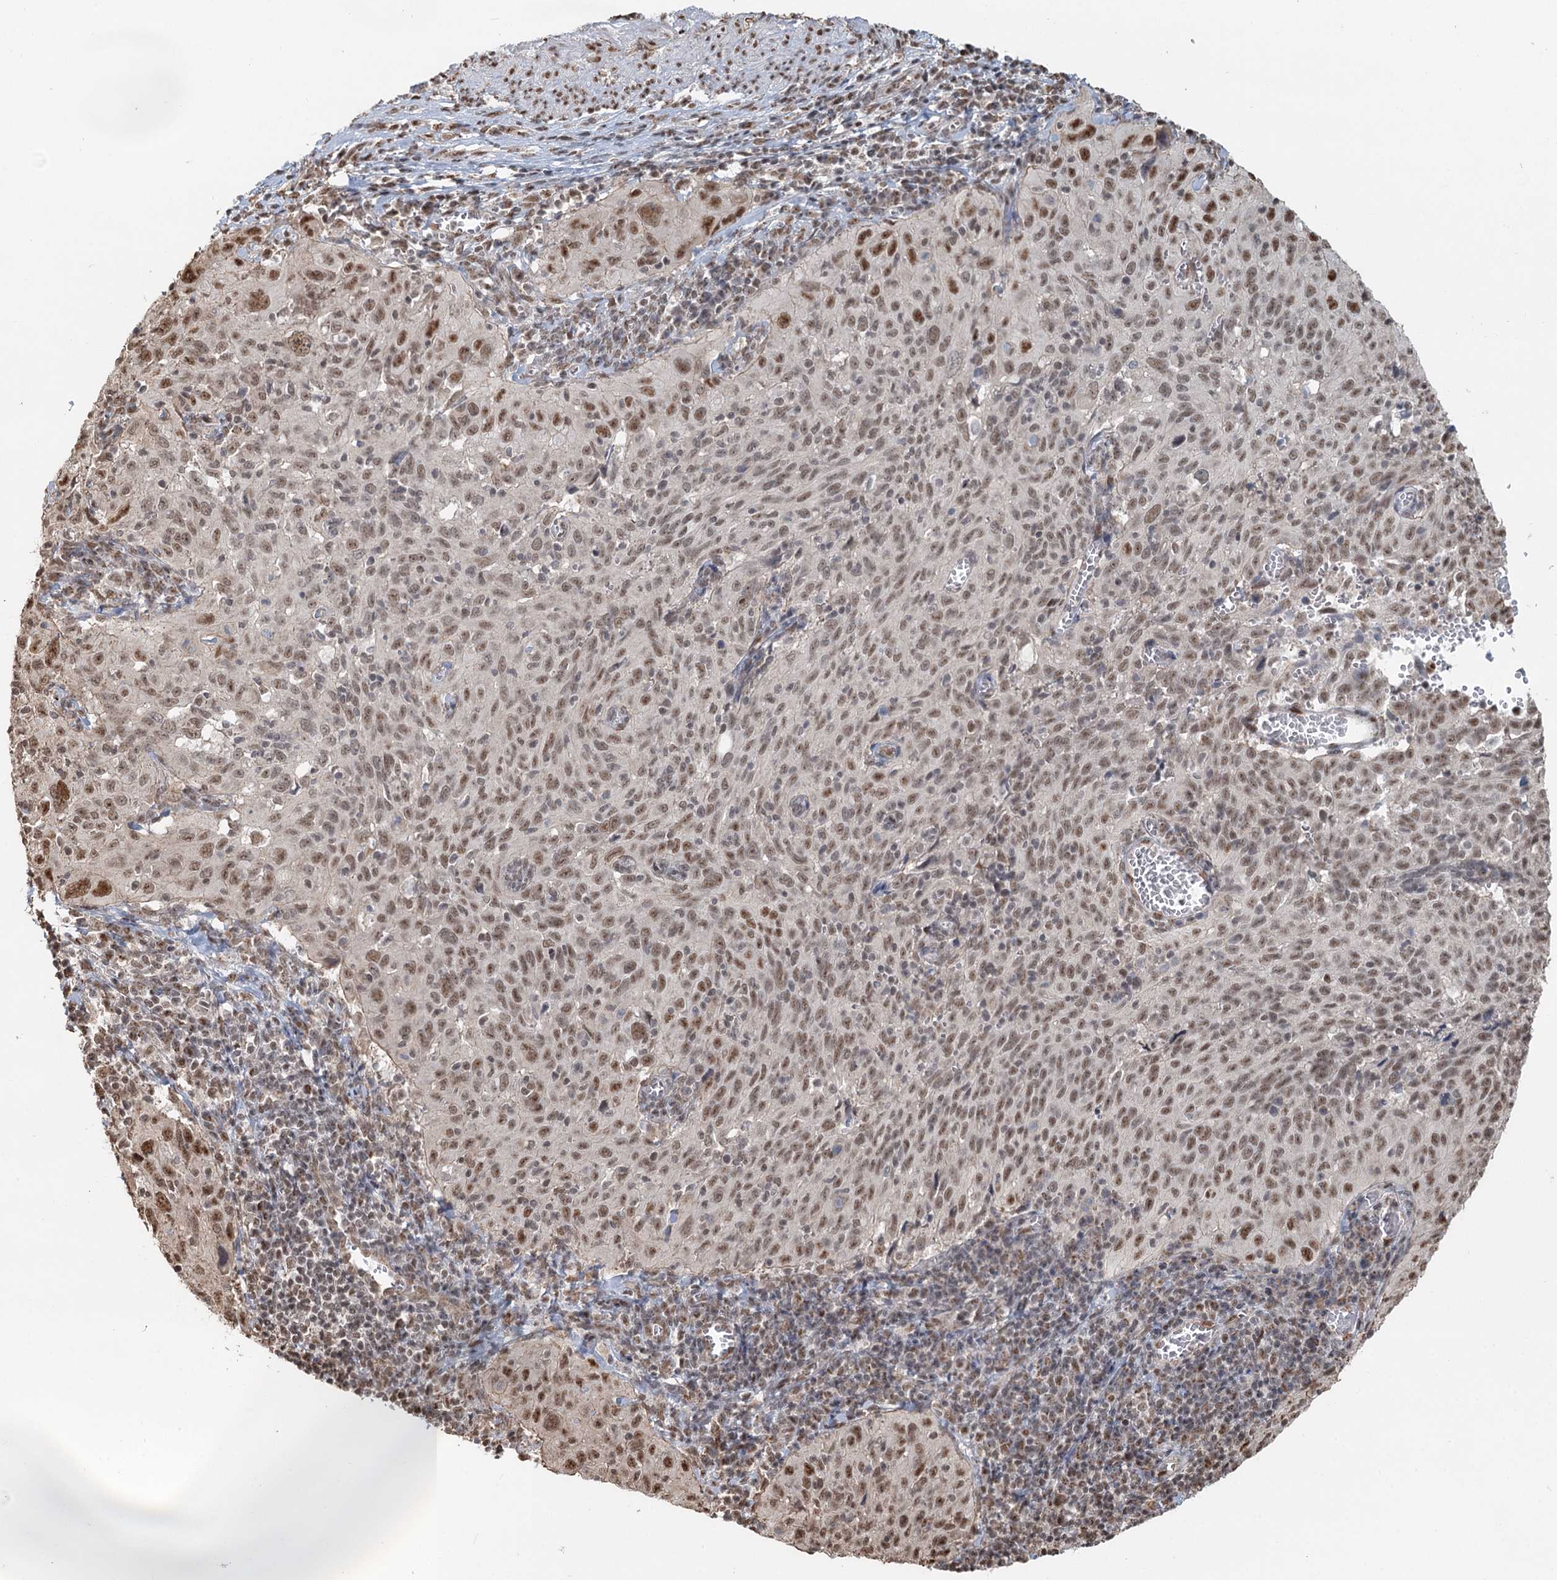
{"staining": {"intensity": "moderate", "quantity": ">75%", "location": "nuclear"}, "tissue": "cervical cancer", "cell_type": "Tumor cells", "image_type": "cancer", "snomed": [{"axis": "morphology", "description": "Squamous cell carcinoma, NOS"}, {"axis": "topography", "description": "Cervix"}], "caption": "This is a micrograph of immunohistochemistry (IHC) staining of cervical cancer (squamous cell carcinoma), which shows moderate expression in the nuclear of tumor cells.", "gene": "GPALPP1", "patient": {"sex": "female", "age": 31}}